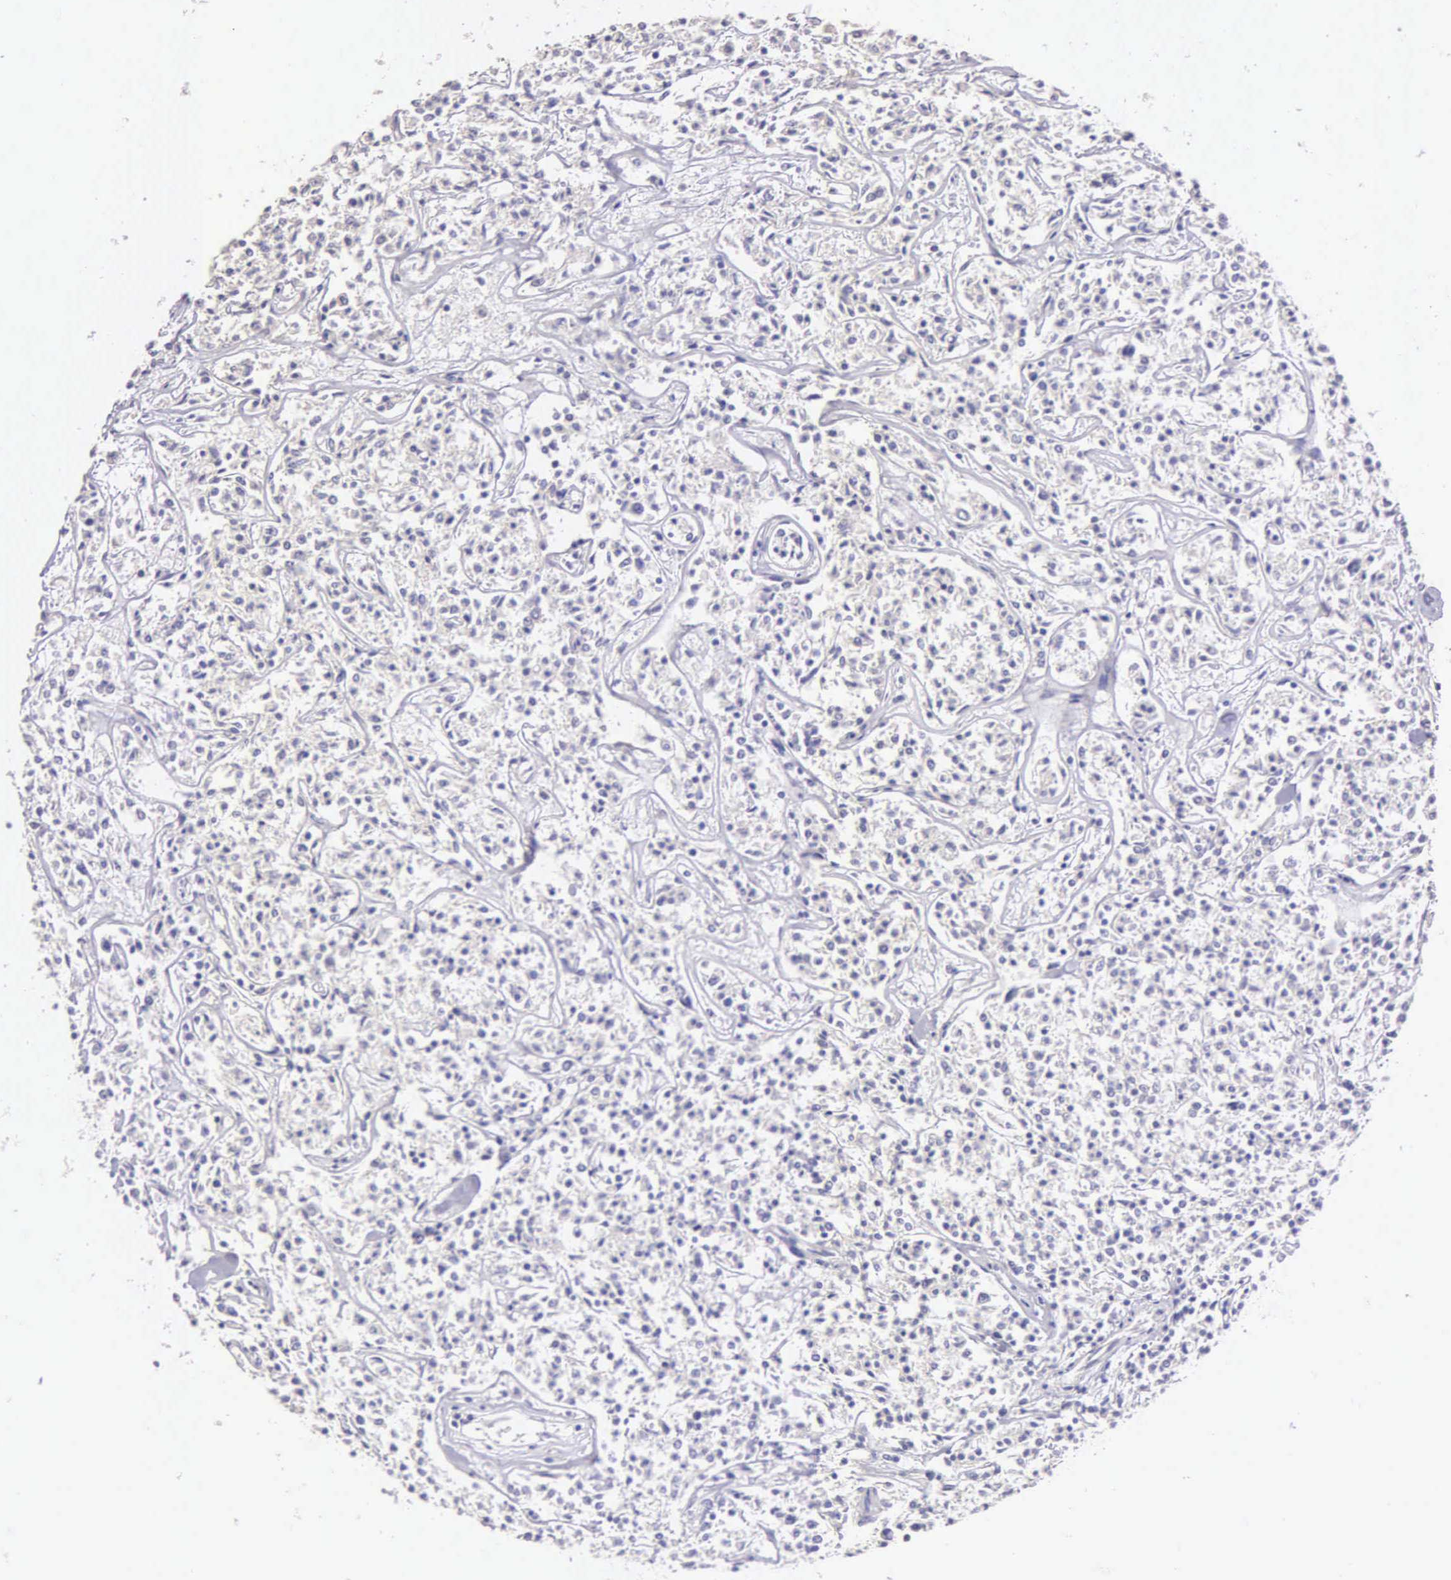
{"staining": {"intensity": "negative", "quantity": "none", "location": "none"}, "tissue": "lymphoma", "cell_type": "Tumor cells", "image_type": "cancer", "snomed": [{"axis": "morphology", "description": "Malignant lymphoma, non-Hodgkin's type, Low grade"}, {"axis": "topography", "description": "Small intestine"}], "caption": "Malignant lymphoma, non-Hodgkin's type (low-grade) was stained to show a protein in brown. There is no significant staining in tumor cells.", "gene": "ESR1", "patient": {"sex": "female", "age": 59}}